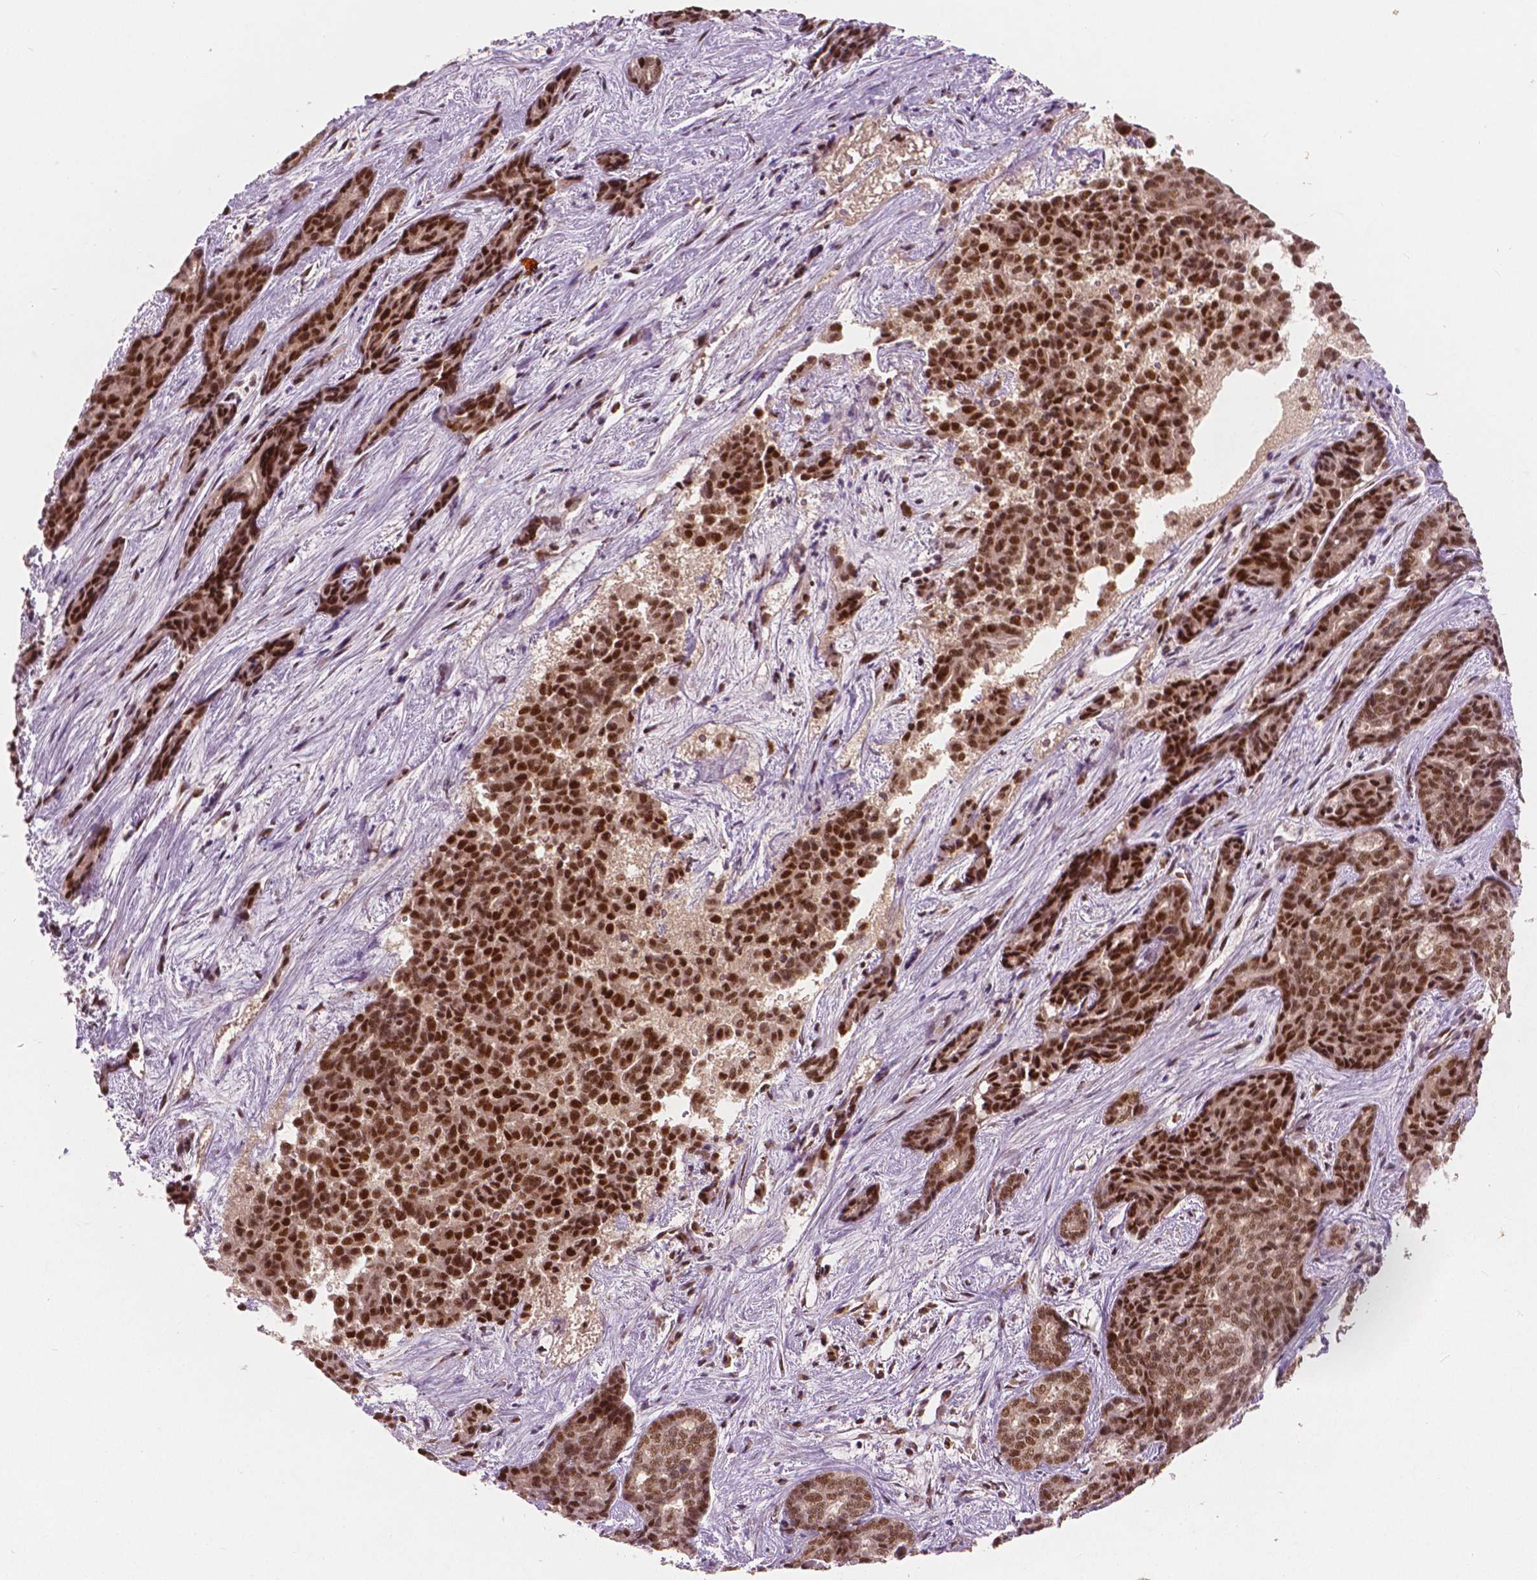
{"staining": {"intensity": "strong", "quantity": ">75%", "location": "nuclear"}, "tissue": "liver cancer", "cell_type": "Tumor cells", "image_type": "cancer", "snomed": [{"axis": "morphology", "description": "Cholangiocarcinoma"}, {"axis": "topography", "description": "Liver"}], "caption": "Liver cancer (cholangiocarcinoma) was stained to show a protein in brown. There is high levels of strong nuclear staining in approximately >75% of tumor cells. (Stains: DAB (3,3'-diaminobenzidine) in brown, nuclei in blue, Microscopy: brightfield microscopy at high magnification).", "gene": "NSD2", "patient": {"sex": "female", "age": 64}}